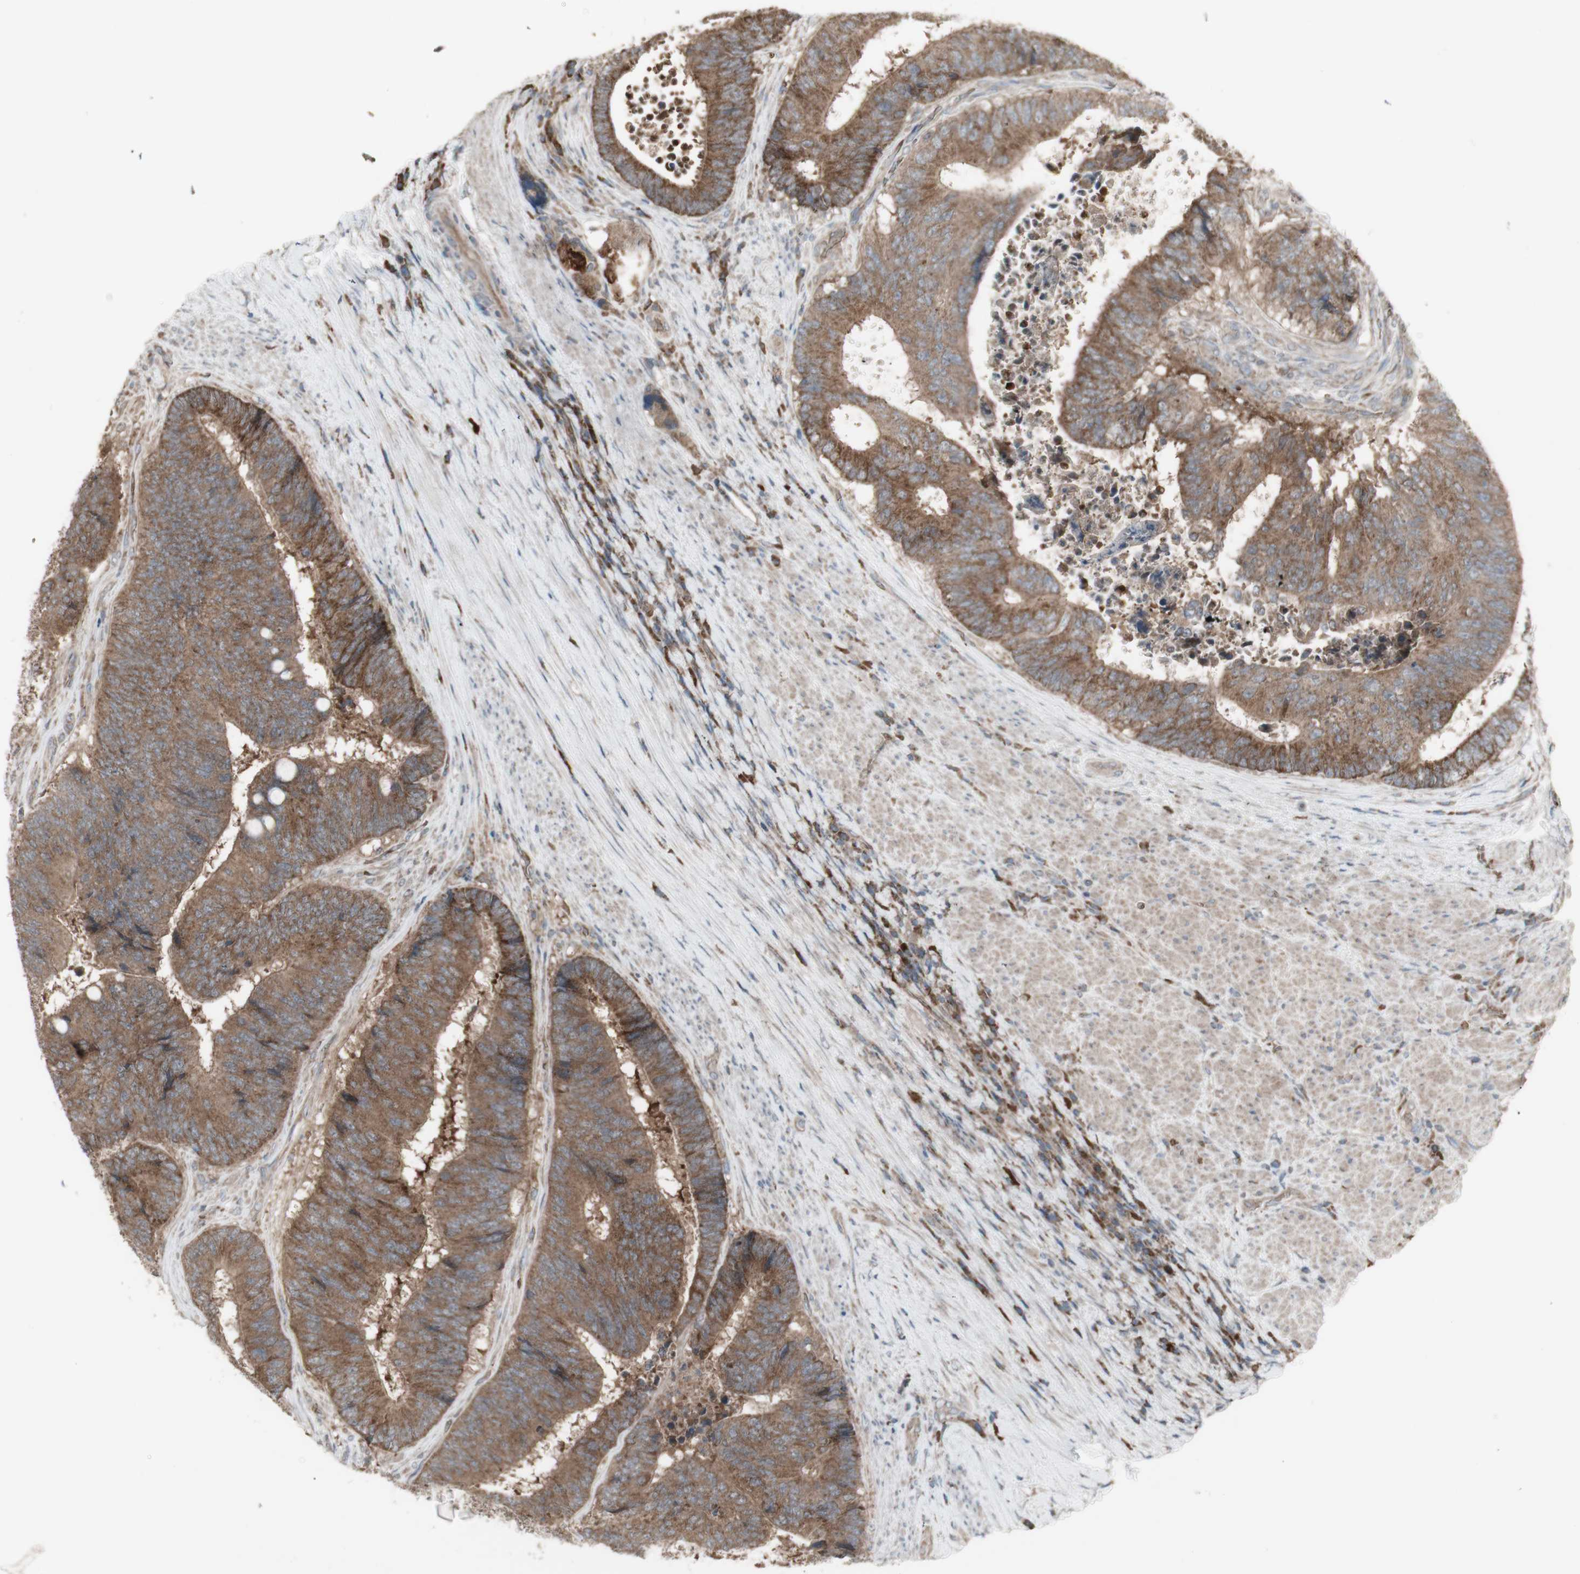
{"staining": {"intensity": "moderate", "quantity": ">75%", "location": "cytoplasmic/membranous"}, "tissue": "colorectal cancer", "cell_type": "Tumor cells", "image_type": "cancer", "snomed": [{"axis": "morphology", "description": "Adenocarcinoma, NOS"}, {"axis": "topography", "description": "Rectum"}], "caption": "Human colorectal cancer stained with a brown dye demonstrates moderate cytoplasmic/membranous positive positivity in approximately >75% of tumor cells.", "gene": "SHC1", "patient": {"sex": "male", "age": 72}}